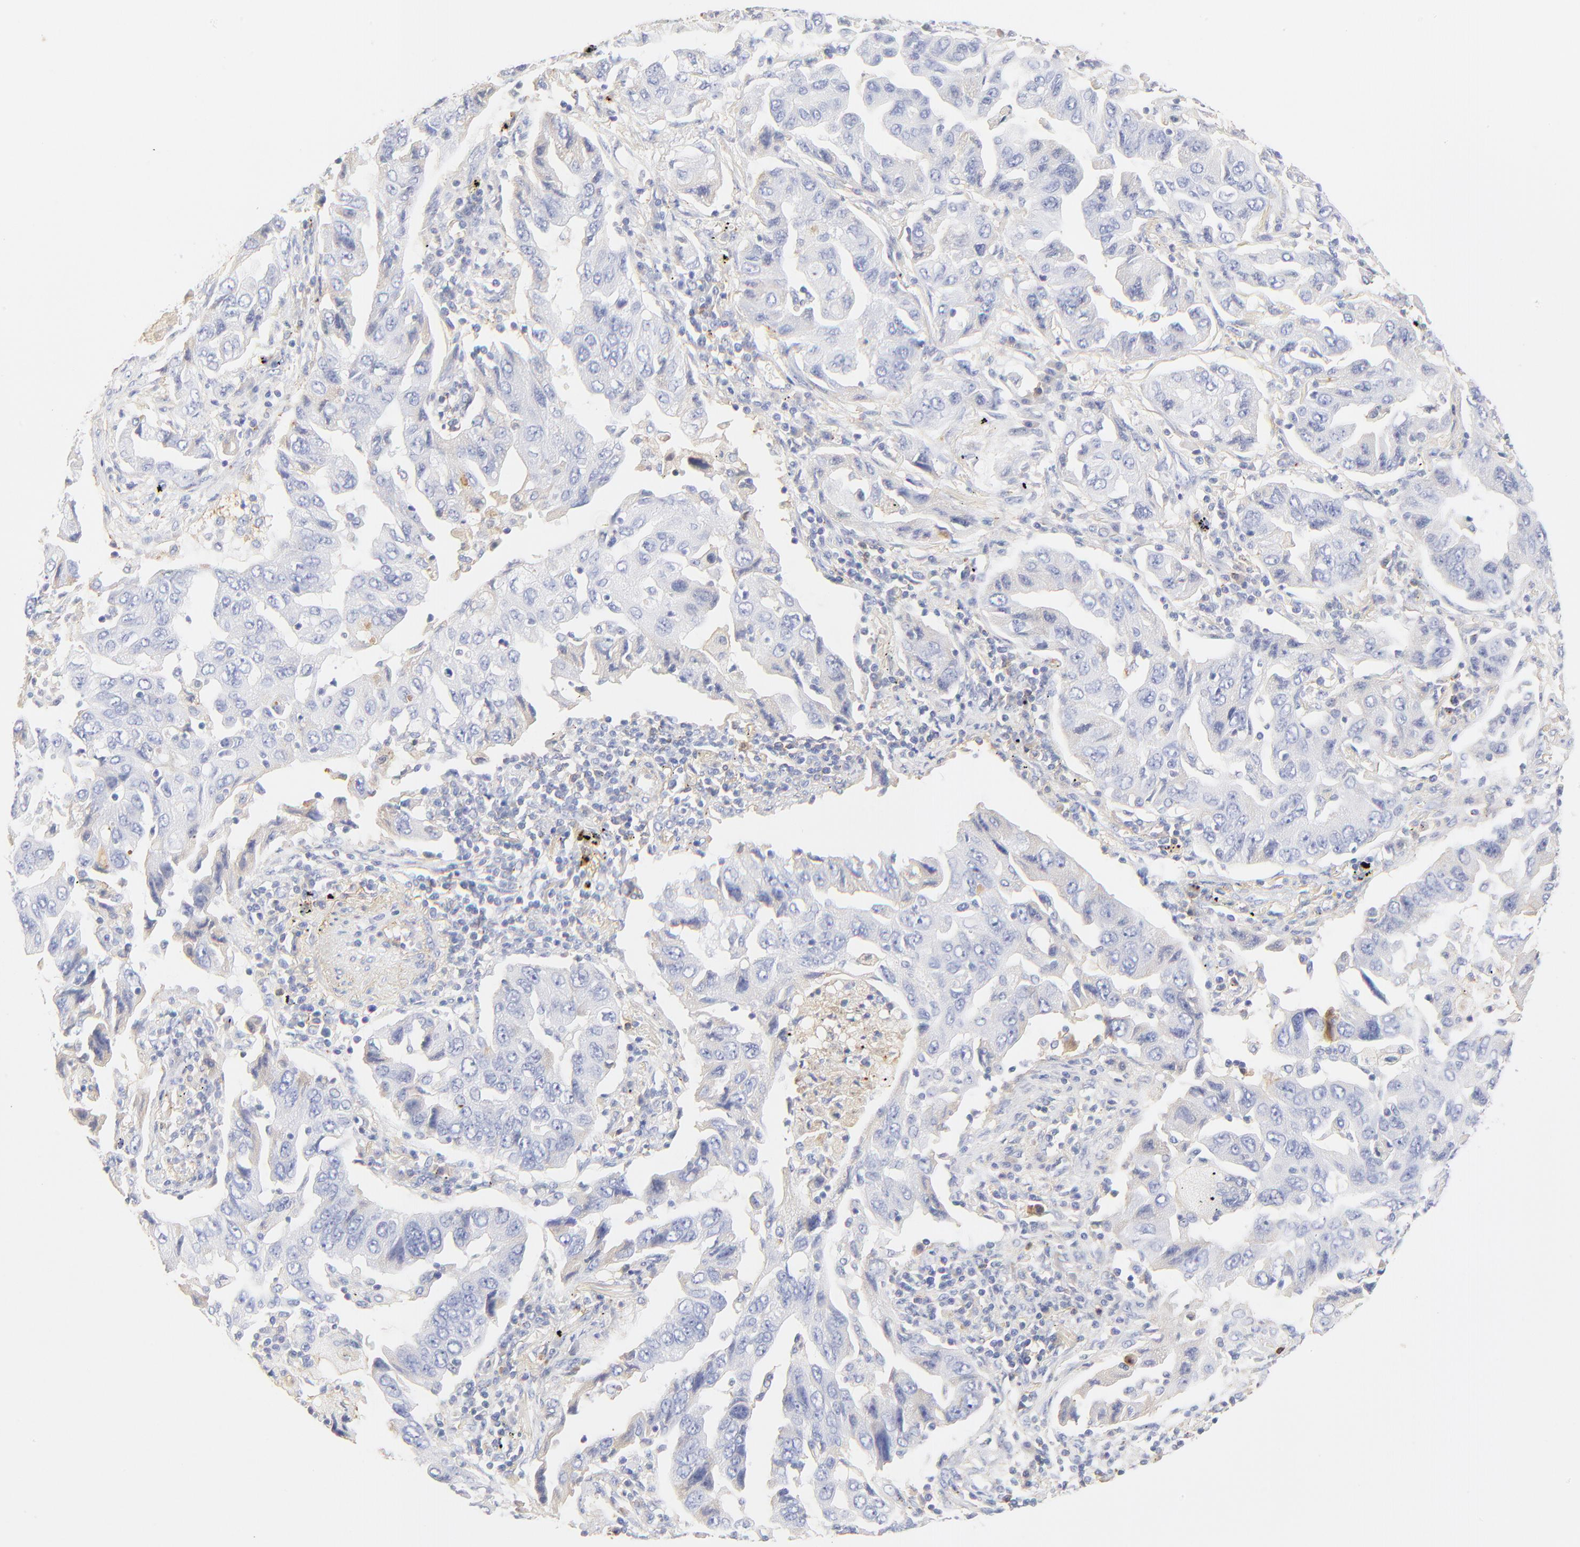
{"staining": {"intensity": "negative", "quantity": "none", "location": "none"}, "tissue": "lung cancer", "cell_type": "Tumor cells", "image_type": "cancer", "snomed": [{"axis": "morphology", "description": "Adenocarcinoma, NOS"}, {"axis": "topography", "description": "Lung"}], "caption": "IHC image of neoplastic tissue: human adenocarcinoma (lung) stained with DAB demonstrates no significant protein expression in tumor cells.", "gene": "MDGA2", "patient": {"sex": "female", "age": 65}}